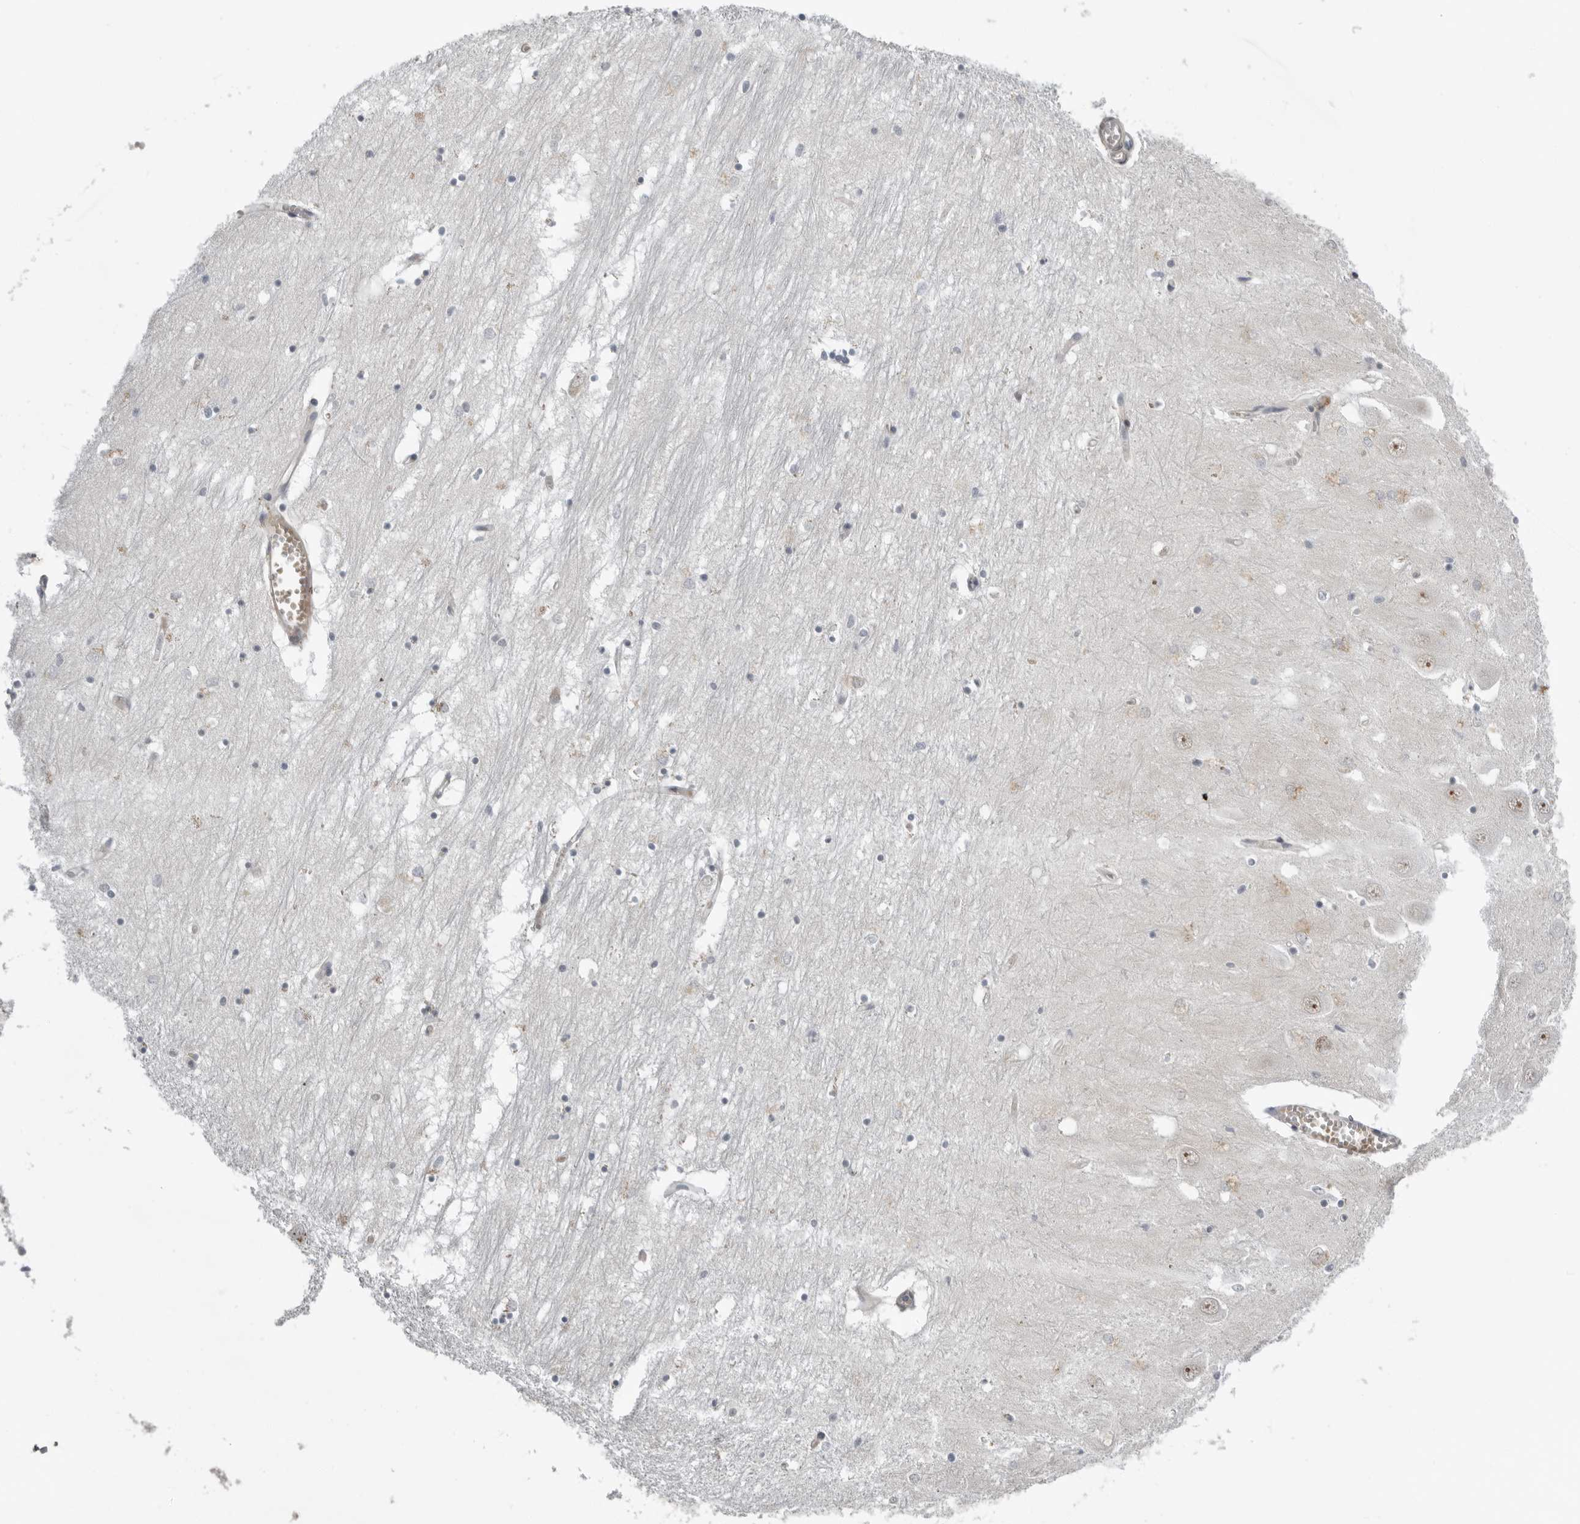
{"staining": {"intensity": "weak", "quantity": "<25%", "location": "nuclear"}, "tissue": "hippocampus", "cell_type": "Glial cells", "image_type": "normal", "snomed": [{"axis": "morphology", "description": "Normal tissue, NOS"}, {"axis": "topography", "description": "Hippocampus"}], "caption": "An image of hippocampus stained for a protein reveals no brown staining in glial cells.", "gene": "ALPK2", "patient": {"sex": "male", "age": 70}}